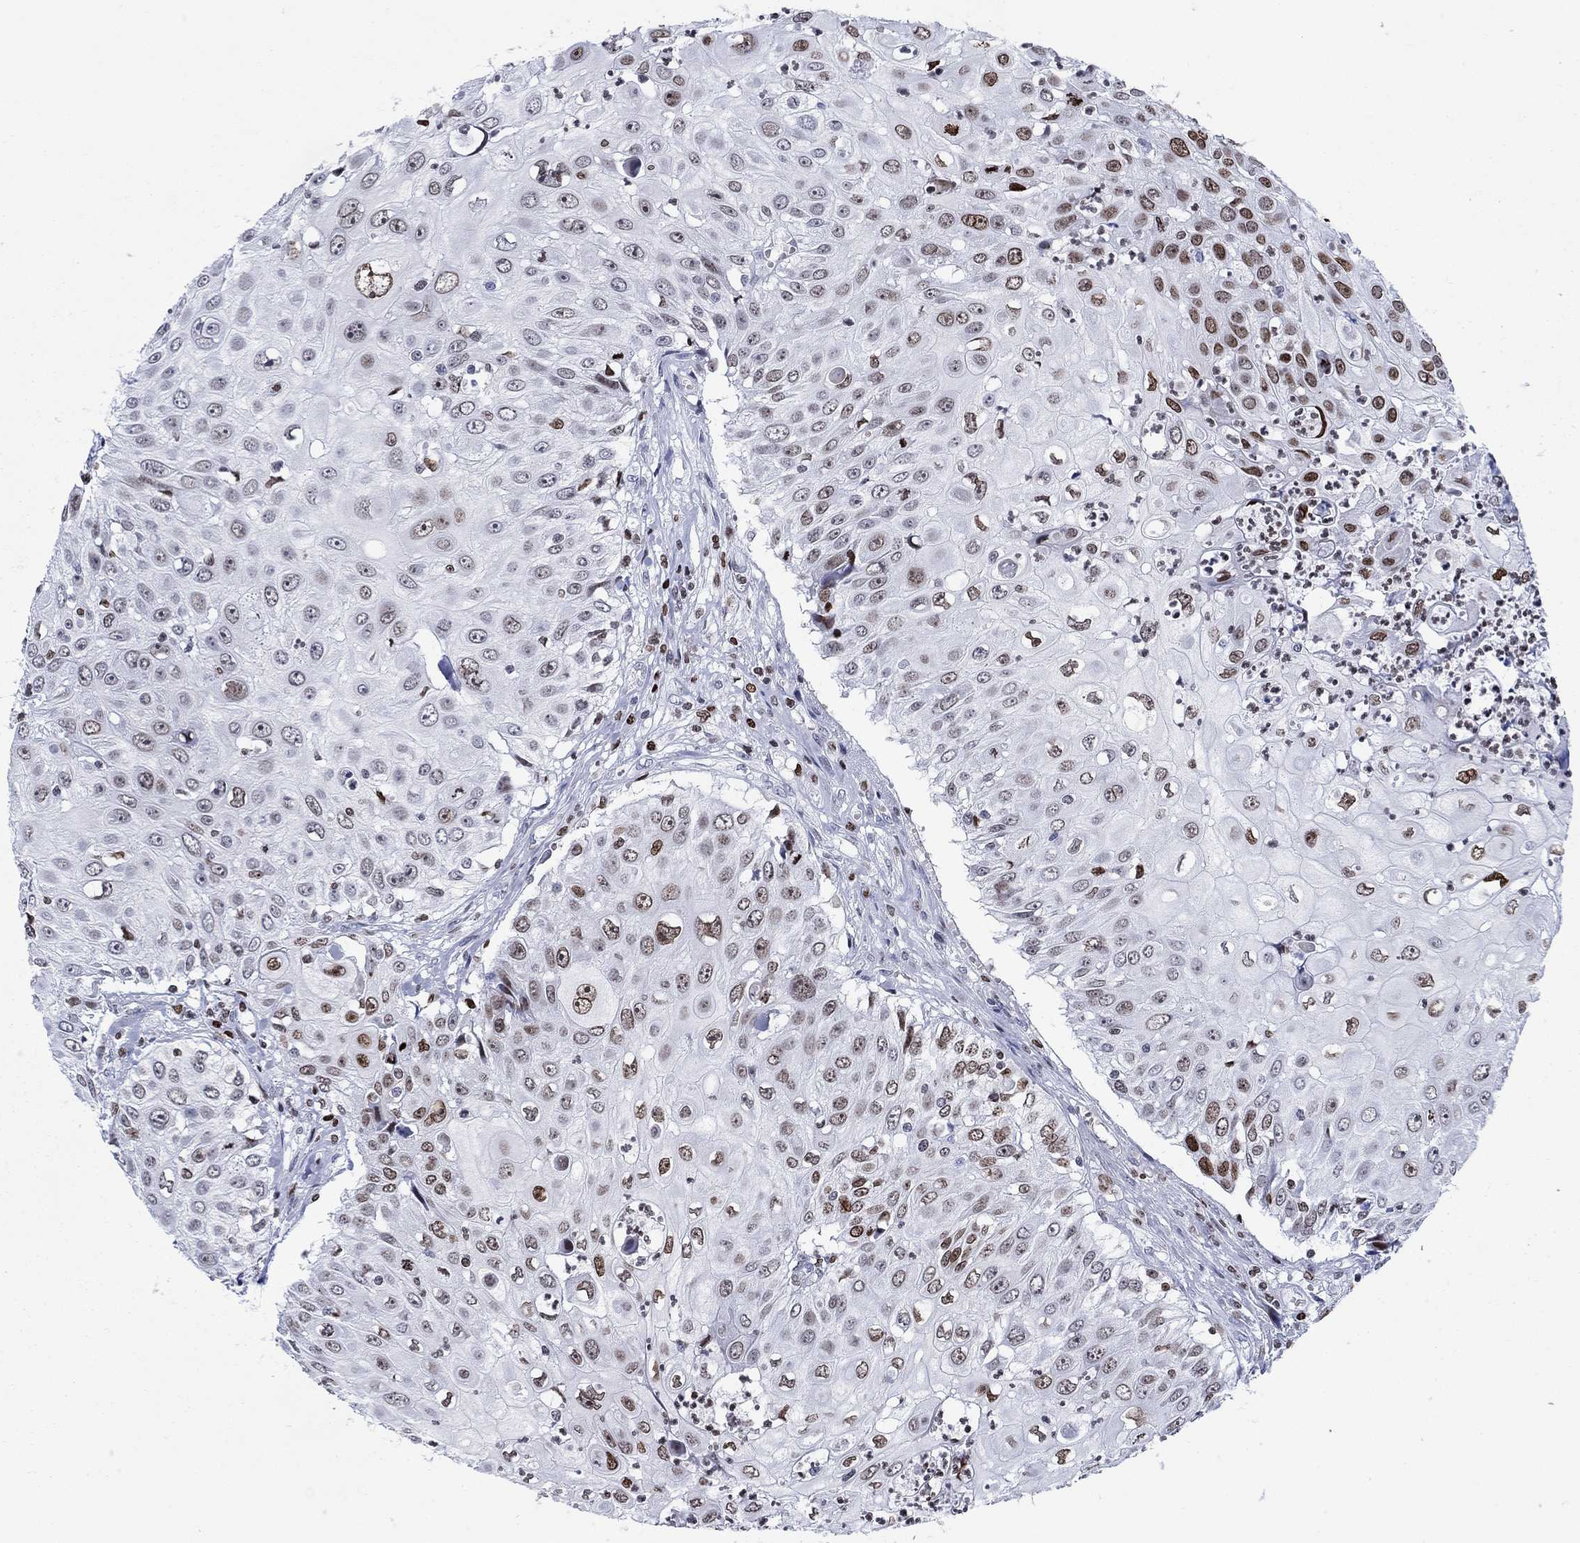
{"staining": {"intensity": "weak", "quantity": "25%-75%", "location": "nuclear"}, "tissue": "urothelial cancer", "cell_type": "Tumor cells", "image_type": "cancer", "snomed": [{"axis": "morphology", "description": "Urothelial carcinoma, High grade"}, {"axis": "topography", "description": "Urinary bladder"}], "caption": "Protein expression analysis of human urothelial cancer reveals weak nuclear expression in about 25%-75% of tumor cells.", "gene": "HMGA1", "patient": {"sex": "female", "age": 79}}